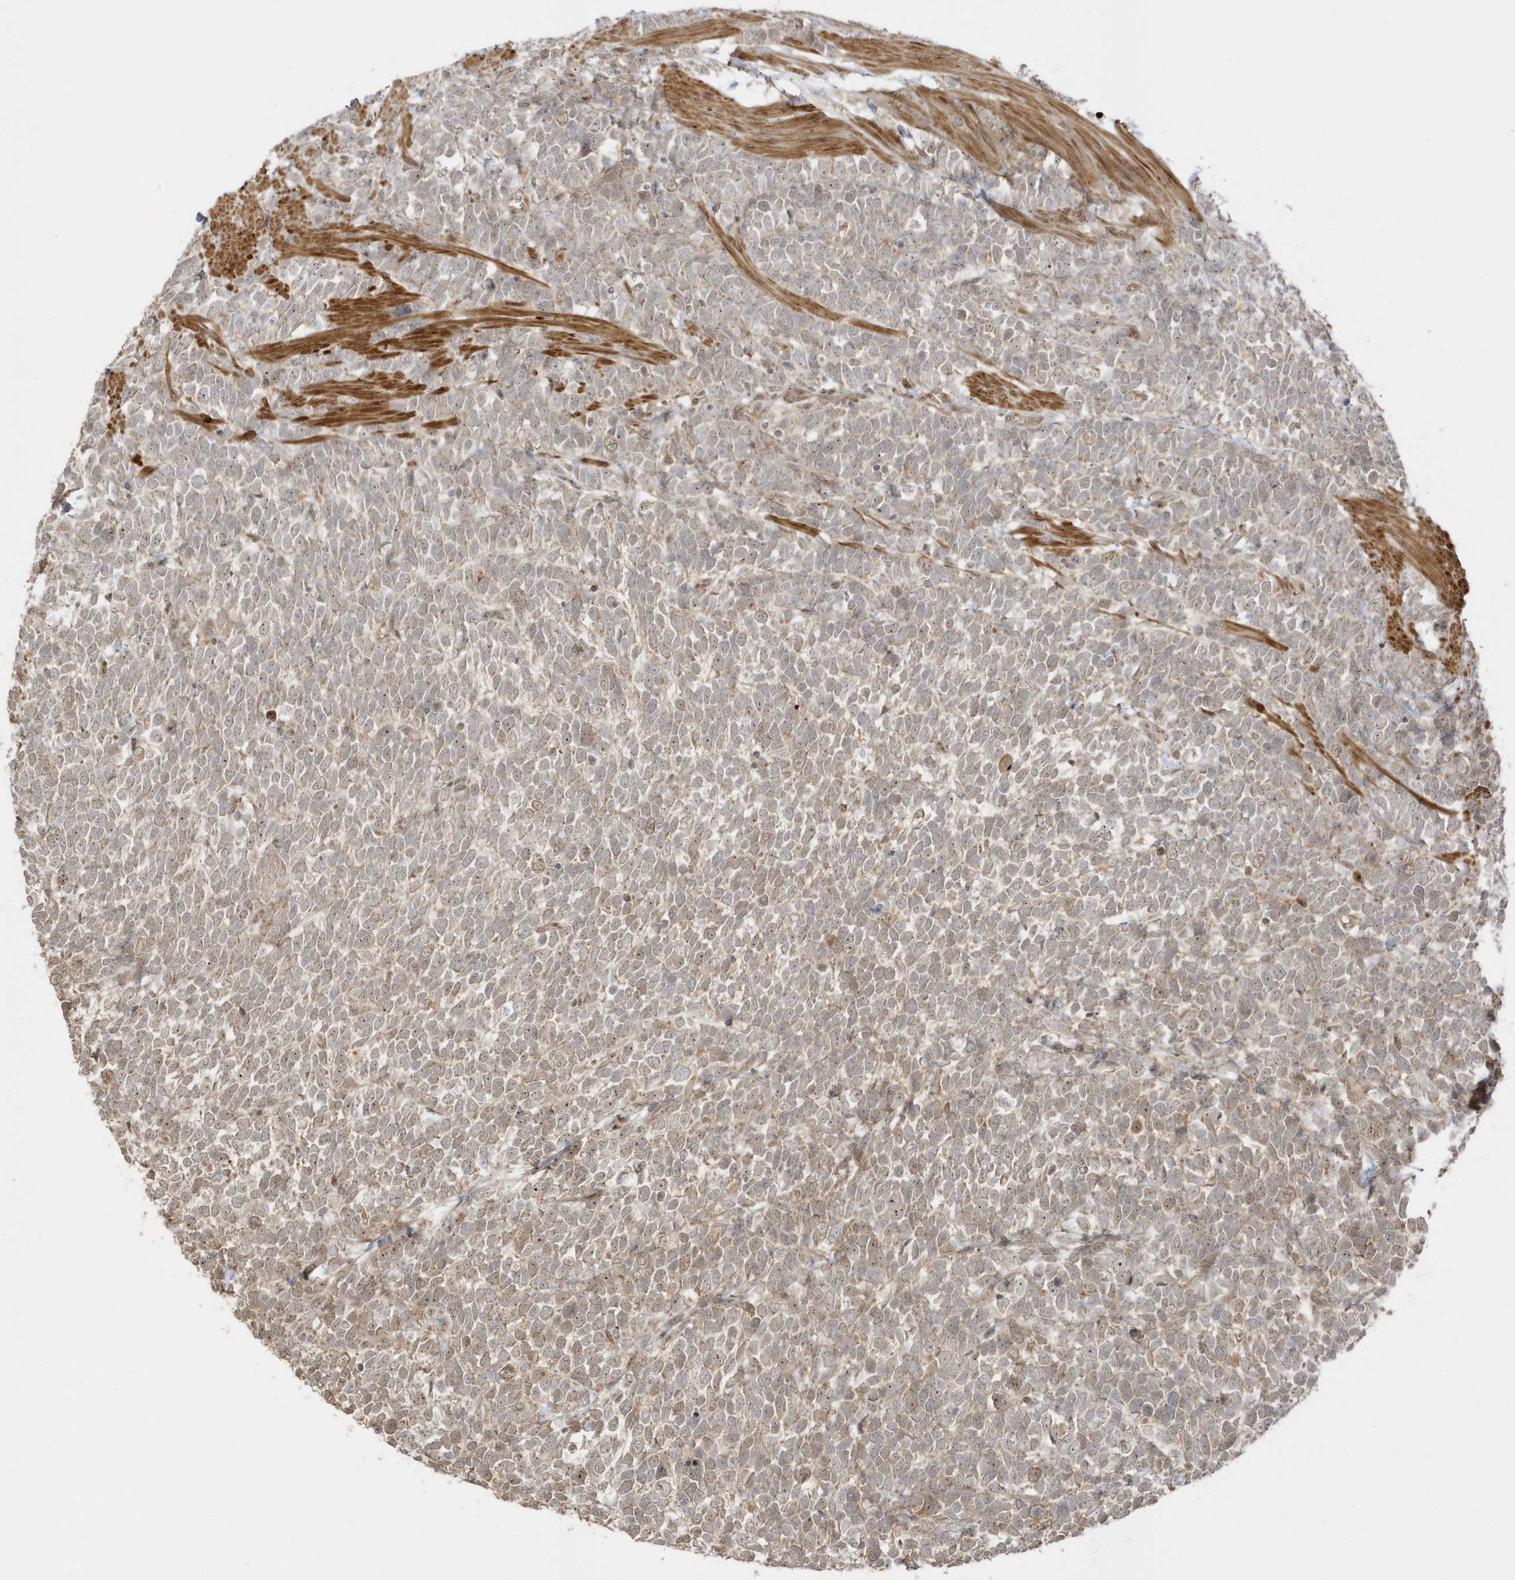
{"staining": {"intensity": "weak", "quantity": ">75%", "location": "cytoplasmic/membranous"}, "tissue": "urothelial cancer", "cell_type": "Tumor cells", "image_type": "cancer", "snomed": [{"axis": "morphology", "description": "Urothelial carcinoma, High grade"}, {"axis": "topography", "description": "Urinary bladder"}], "caption": "High-magnification brightfield microscopy of urothelial carcinoma (high-grade) stained with DAB (brown) and counterstained with hematoxylin (blue). tumor cells exhibit weak cytoplasmic/membranous expression is present in approximately>75% of cells.", "gene": "ECM2", "patient": {"sex": "female", "age": 82}}